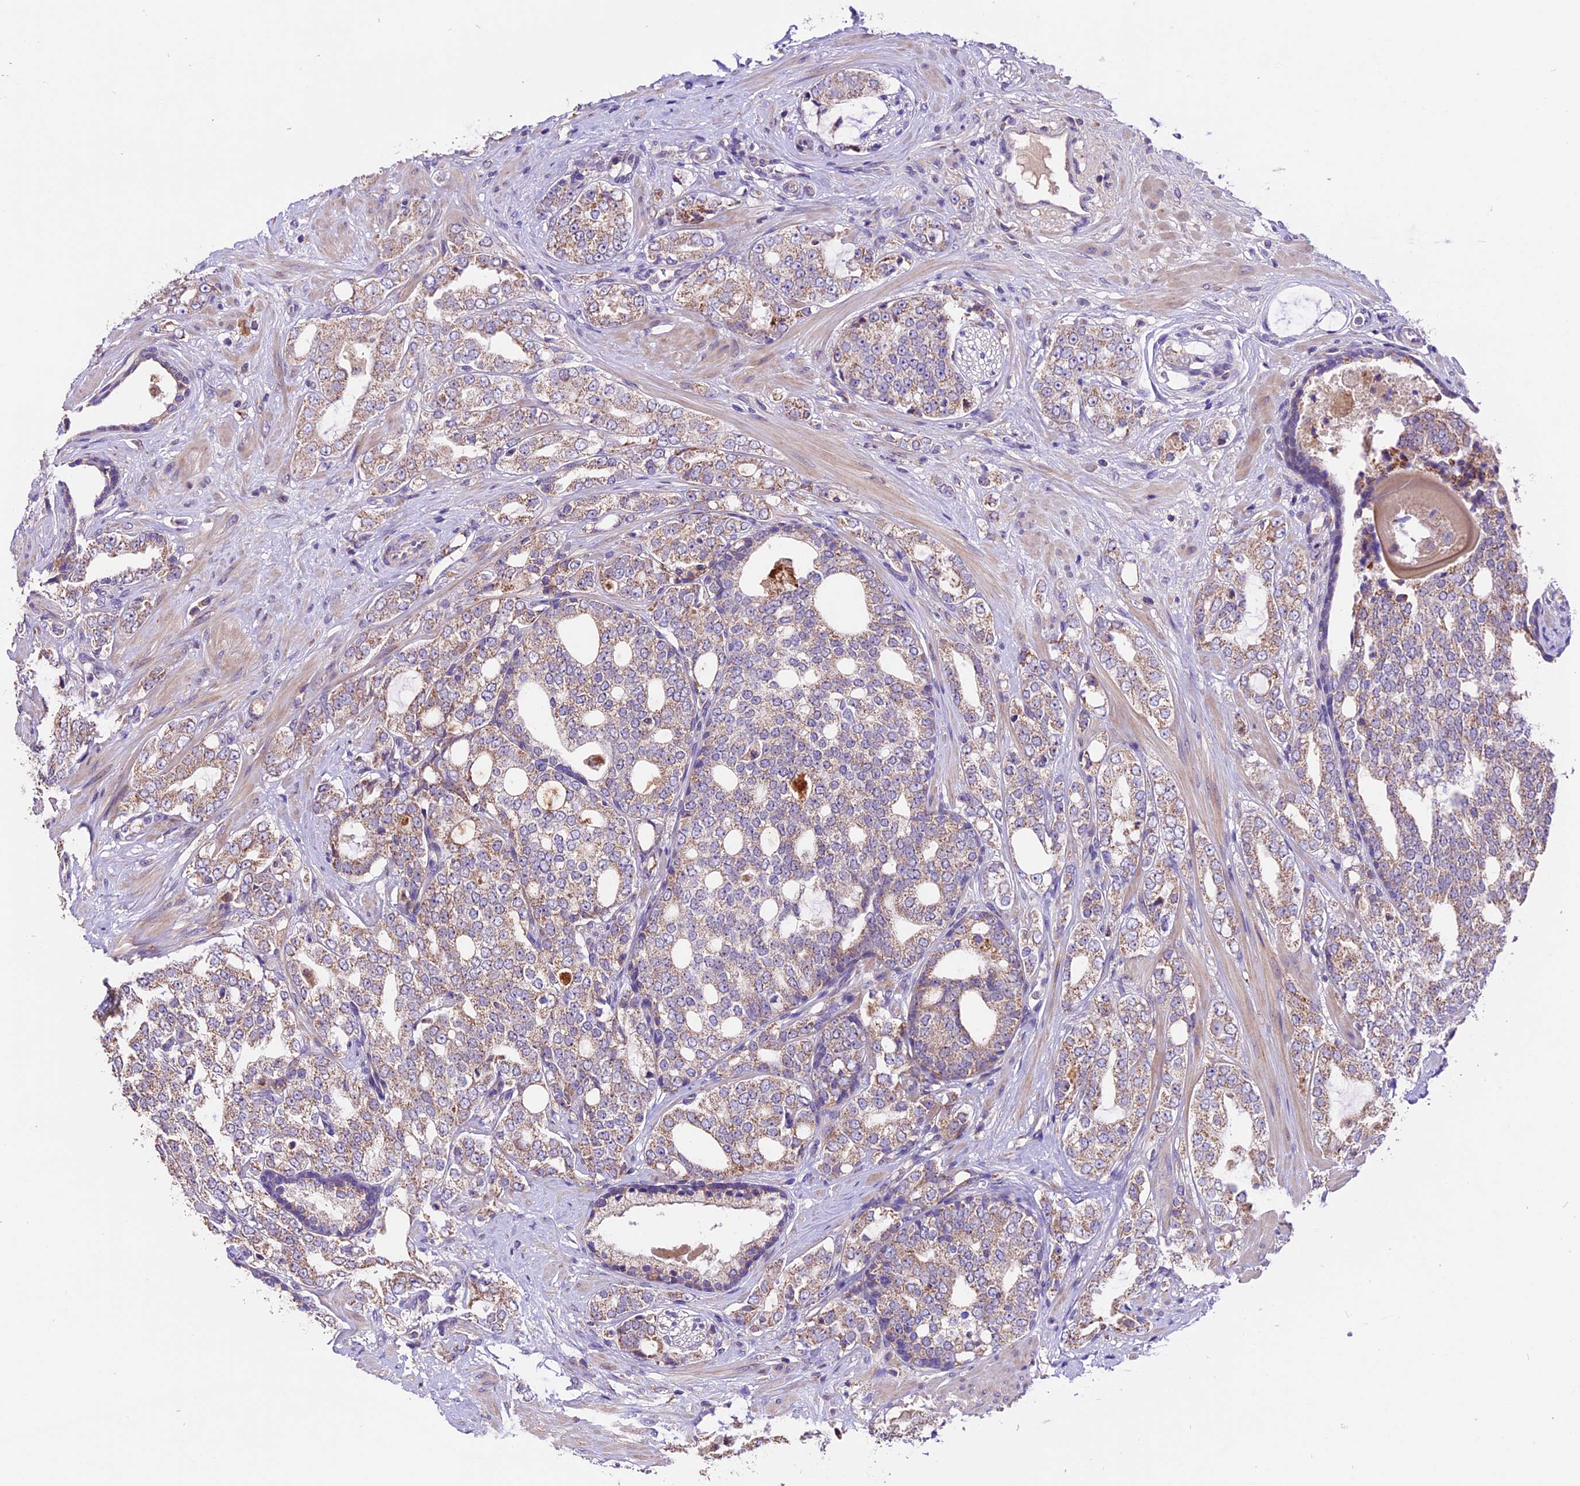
{"staining": {"intensity": "weak", "quantity": ">75%", "location": "cytoplasmic/membranous"}, "tissue": "prostate cancer", "cell_type": "Tumor cells", "image_type": "cancer", "snomed": [{"axis": "morphology", "description": "Adenocarcinoma, High grade"}, {"axis": "topography", "description": "Prostate"}], "caption": "The micrograph displays immunohistochemical staining of prostate high-grade adenocarcinoma. There is weak cytoplasmic/membranous expression is seen in about >75% of tumor cells. The staining is performed using DAB brown chromogen to label protein expression. The nuclei are counter-stained blue using hematoxylin.", "gene": "DDX28", "patient": {"sex": "male", "age": 64}}